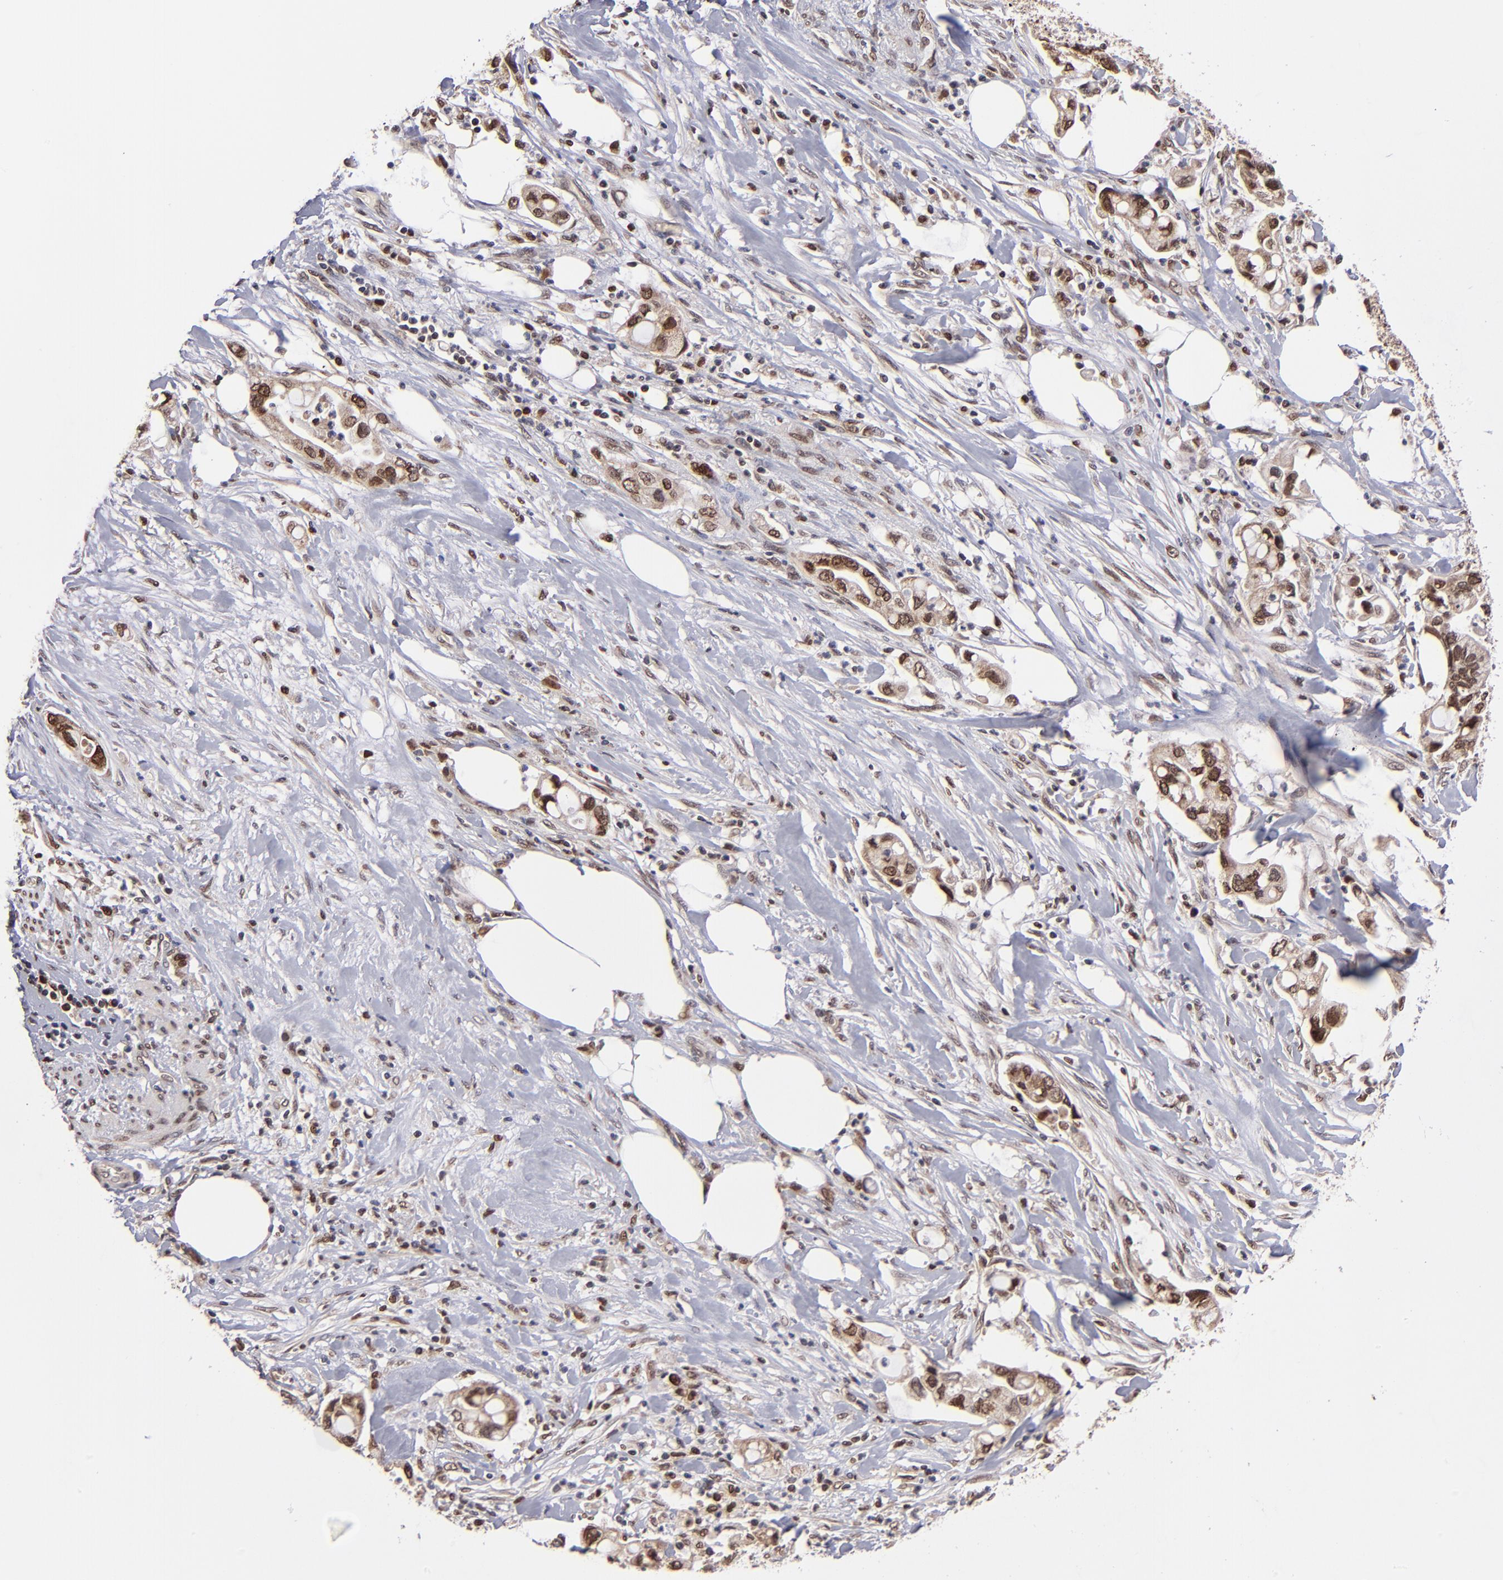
{"staining": {"intensity": "moderate", "quantity": ">75%", "location": "cytoplasmic/membranous,nuclear"}, "tissue": "pancreatic cancer", "cell_type": "Tumor cells", "image_type": "cancer", "snomed": [{"axis": "morphology", "description": "Adenocarcinoma, NOS"}, {"axis": "topography", "description": "Pancreas"}], "caption": "DAB immunohistochemical staining of human pancreatic cancer shows moderate cytoplasmic/membranous and nuclear protein staining in approximately >75% of tumor cells.", "gene": "TOP1MT", "patient": {"sex": "male", "age": 70}}